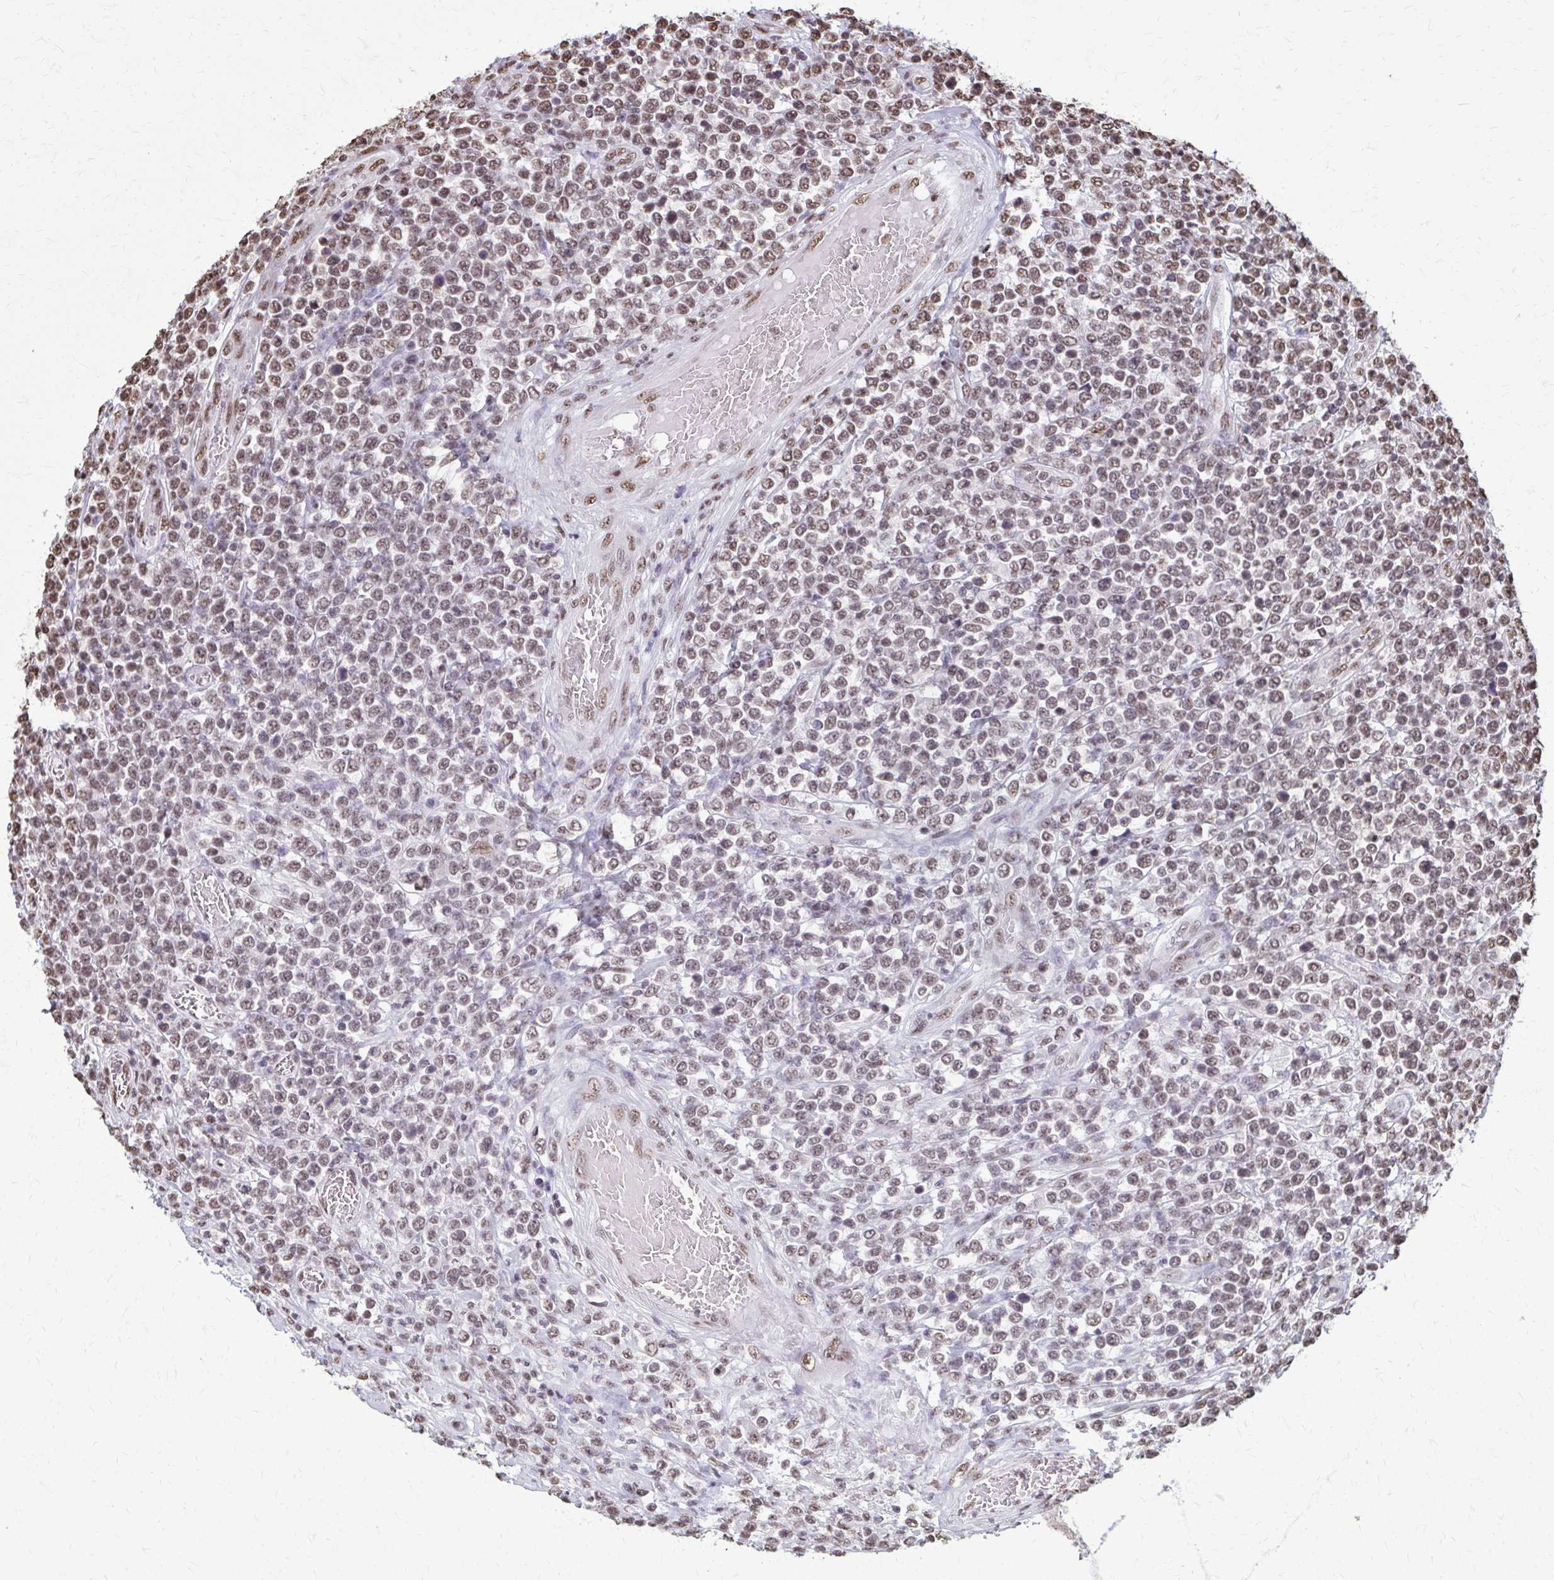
{"staining": {"intensity": "moderate", "quantity": "<25%", "location": "nuclear"}, "tissue": "lymphoma", "cell_type": "Tumor cells", "image_type": "cancer", "snomed": [{"axis": "morphology", "description": "Malignant lymphoma, non-Hodgkin's type, High grade"}, {"axis": "topography", "description": "Soft tissue"}], "caption": "Immunohistochemistry (IHC) of human malignant lymphoma, non-Hodgkin's type (high-grade) exhibits low levels of moderate nuclear staining in about <25% of tumor cells. (Brightfield microscopy of DAB IHC at high magnification).", "gene": "SNRPA", "patient": {"sex": "female", "age": 56}}